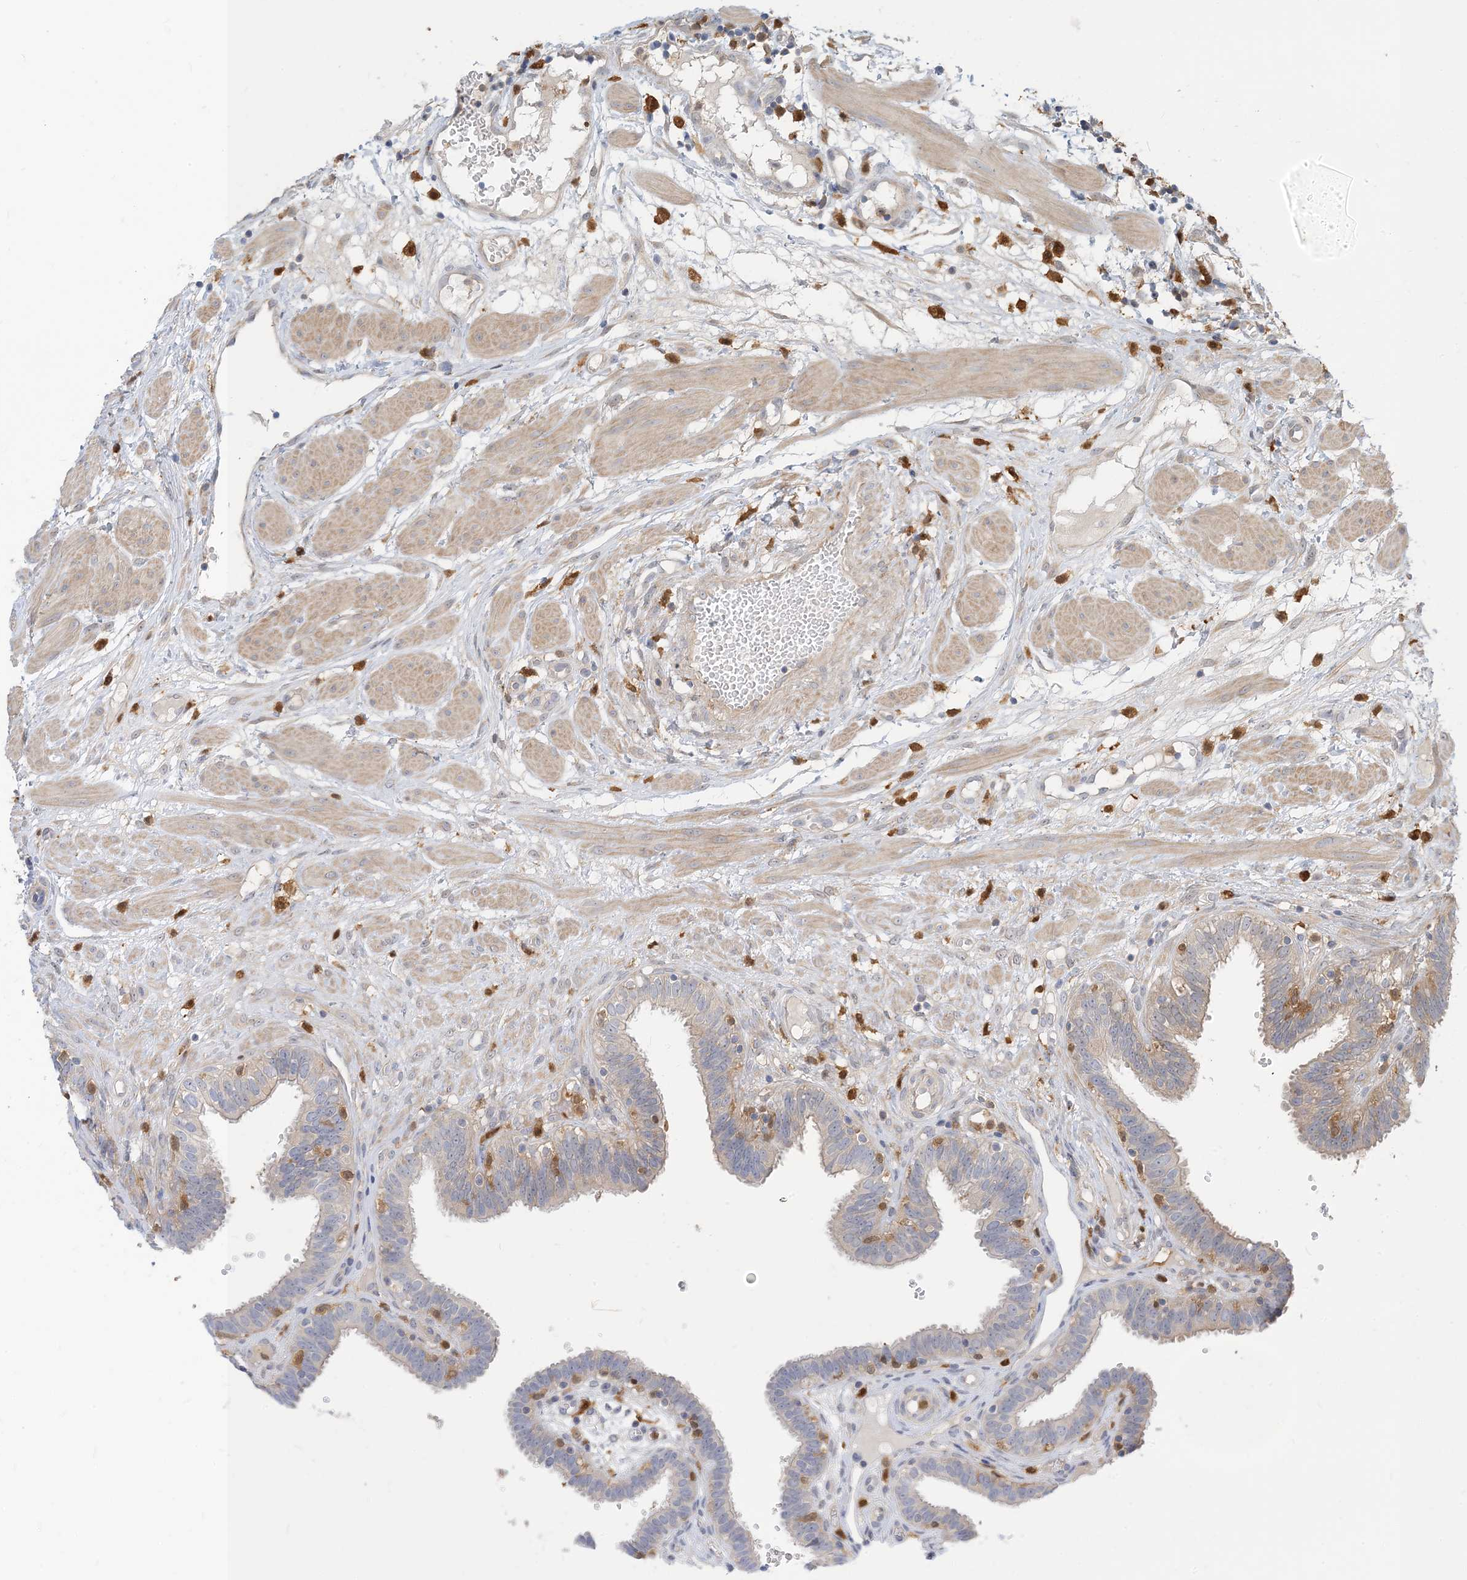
{"staining": {"intensity": "weak", "quantity": "<25%", "location": "cytoplasmic/membranous"}, "tissue": "fallopian tube", "cell_type": "Glandular cells", "image_type": "normal", "snomed": [{"axis": "morphology", "description": "Normal tissue, NOS"}, {"axis": "topography", "description": "Fallopian tube"}, {"axis": "topography", "description": "Placenta"}], "caption": "This is an IHC photomicrograph of normal human fallopian tube. There is no staining in glandular cells.", "gene": "NAGK", "patient": {"sex": "female", "age": 32}}